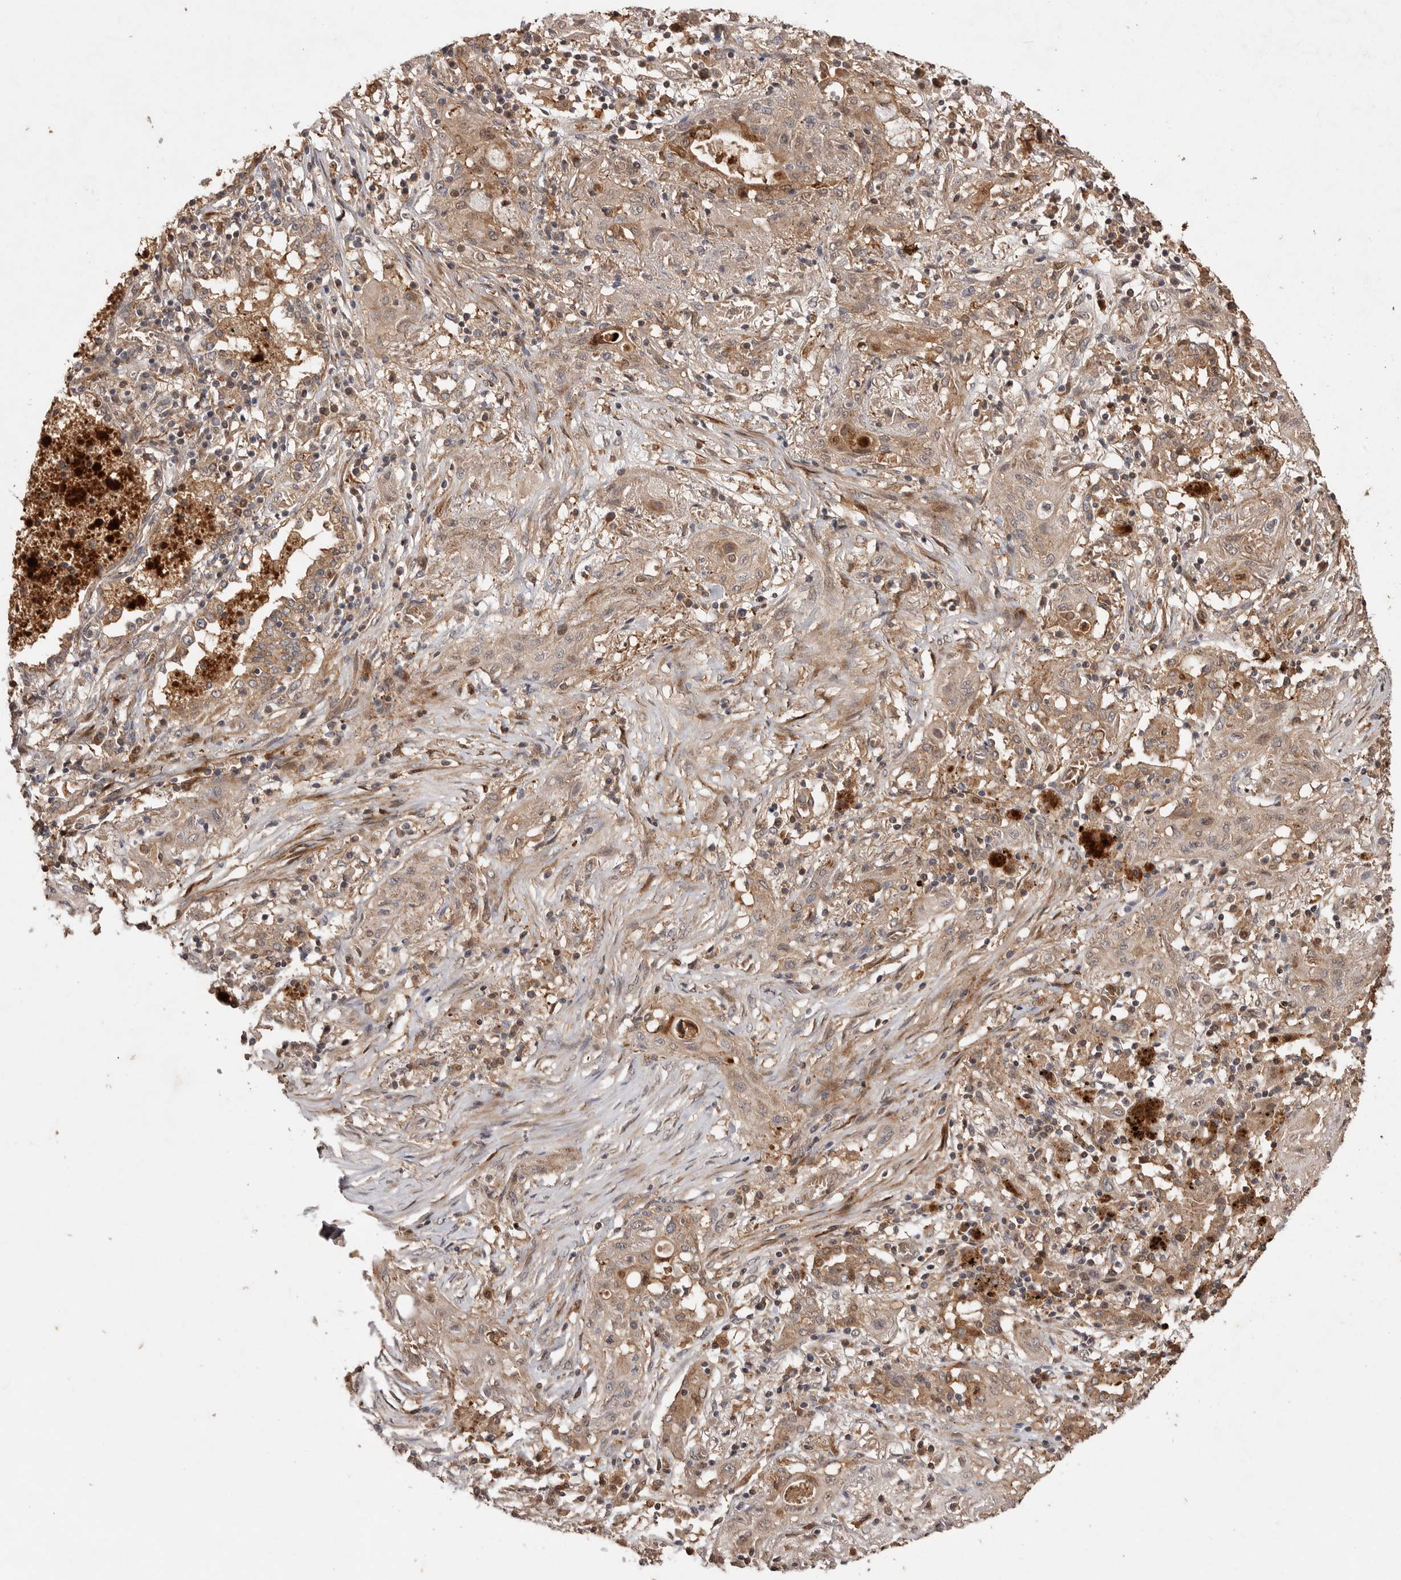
{"staining": {"intensity": "weak", "quantity": ">75%", "location": "cytoplasmic/membranous"}, "tissue": "lung cancer", "cell_type": "Tumor cells", "image_type": "cancer", "snomed": [{"axis": "morphology", "description": "Squamous cell carcinoma, NOS"}, {"axis": "topography", "description": "Lung"}], "caption": "A high-resolution photomicrograph shows IHC staining of lung cancer, which exhibits weak cytoplasmic/membranous staining in about >75% of tumor cells.", "gene": "VN1R4", "patient": {"sex": "female", "age": 47}}